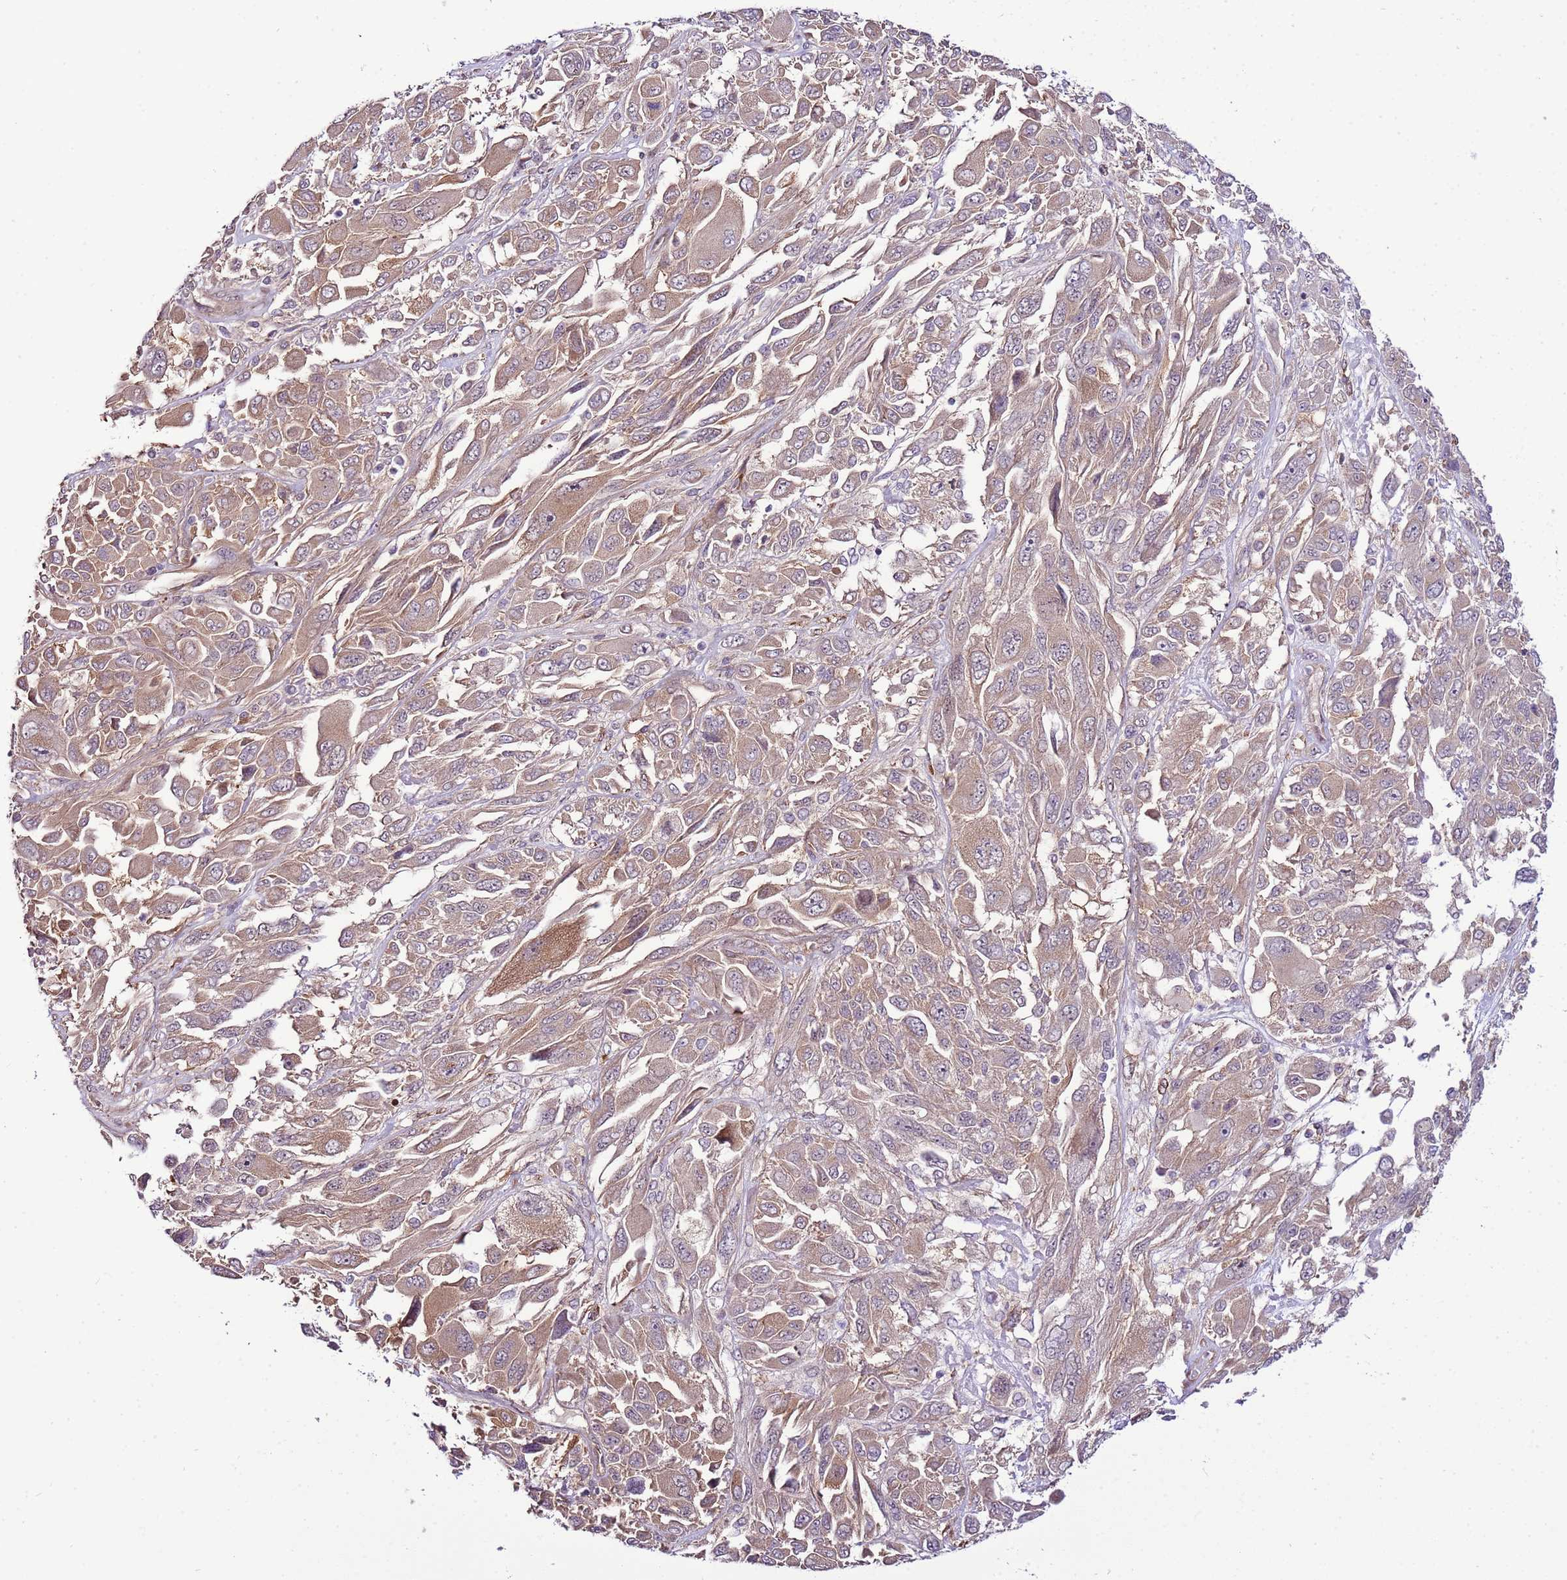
{"staining": {"intensity": "moderate", "quantity": "<25%", "location": "cytoplasmic/membranous"}, "tissue": "melanoma", "cell_type": "Tumor cells", "image_type": "cancer", "snomed": [{"axis": "morphology", "description": "Malignant melanoma, NOS"}, {"axis": "topography", "description": "Skin"}], "caption": "Human malignant melanoma stained with a protein marker reveals moderate staining in tumor cells.", "gene": "SCARA3", "patient": {"sex": "female", "age": 91}}